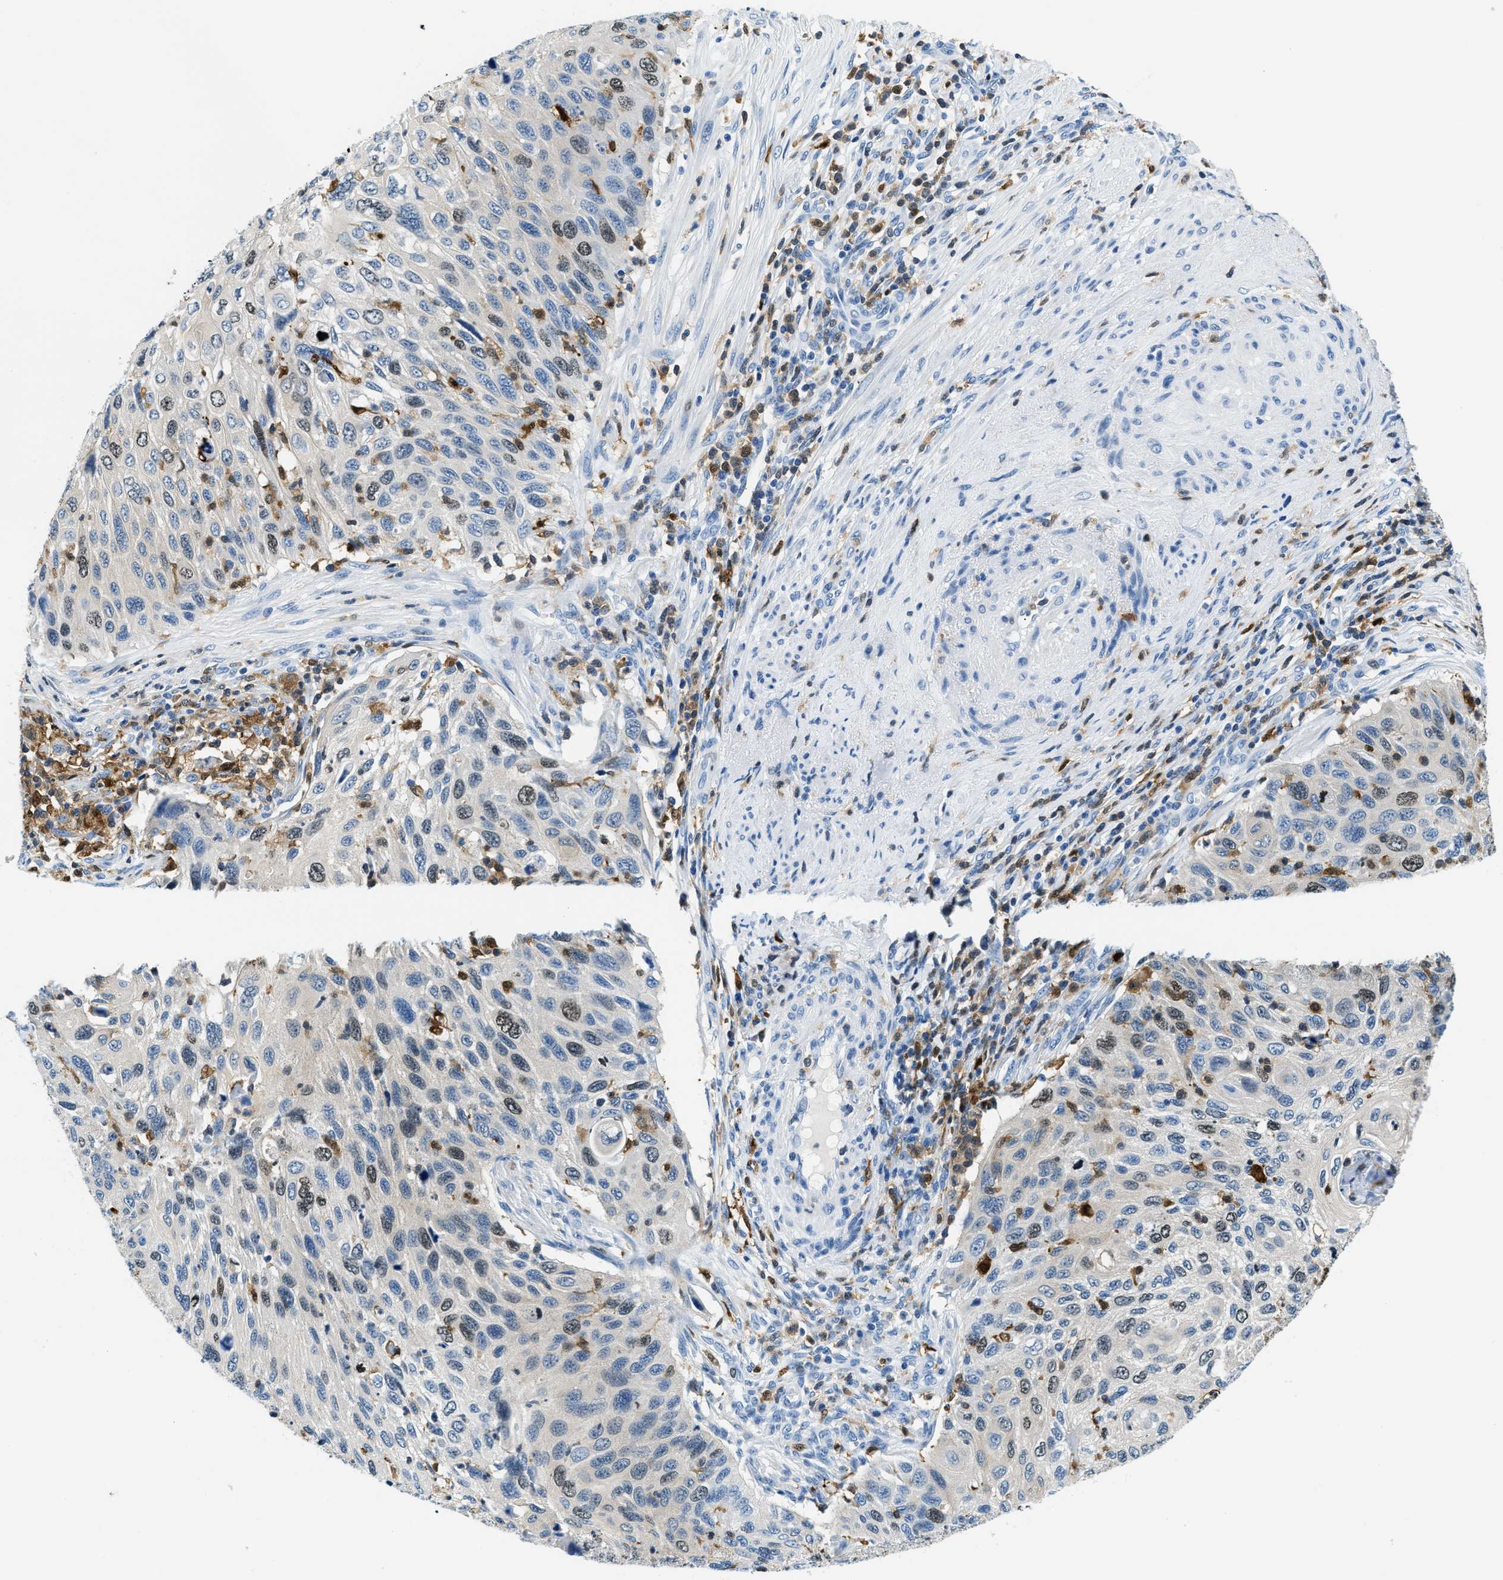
{"staining": {"intensity": "negative", "quantity": "none", "location": "none"}, "tissue": "cervical cancer", "cell_type": "Tumor cells", "image_type": "cancer", "snomed": [{"axis": "morphology", "description": "Squamous cell carcinoma, NOS"}, {"axis": "topography", "description": "Cervix"}], "caption": "This photomicrograph is of cervical squamous cell carcinoma stained with IHC to label a protein in brown with the nuclei are counter-stained blue. There is no expression in tumor cells.", "gene": "CAPG", "patient": {"sex": "female", "age": 70}}